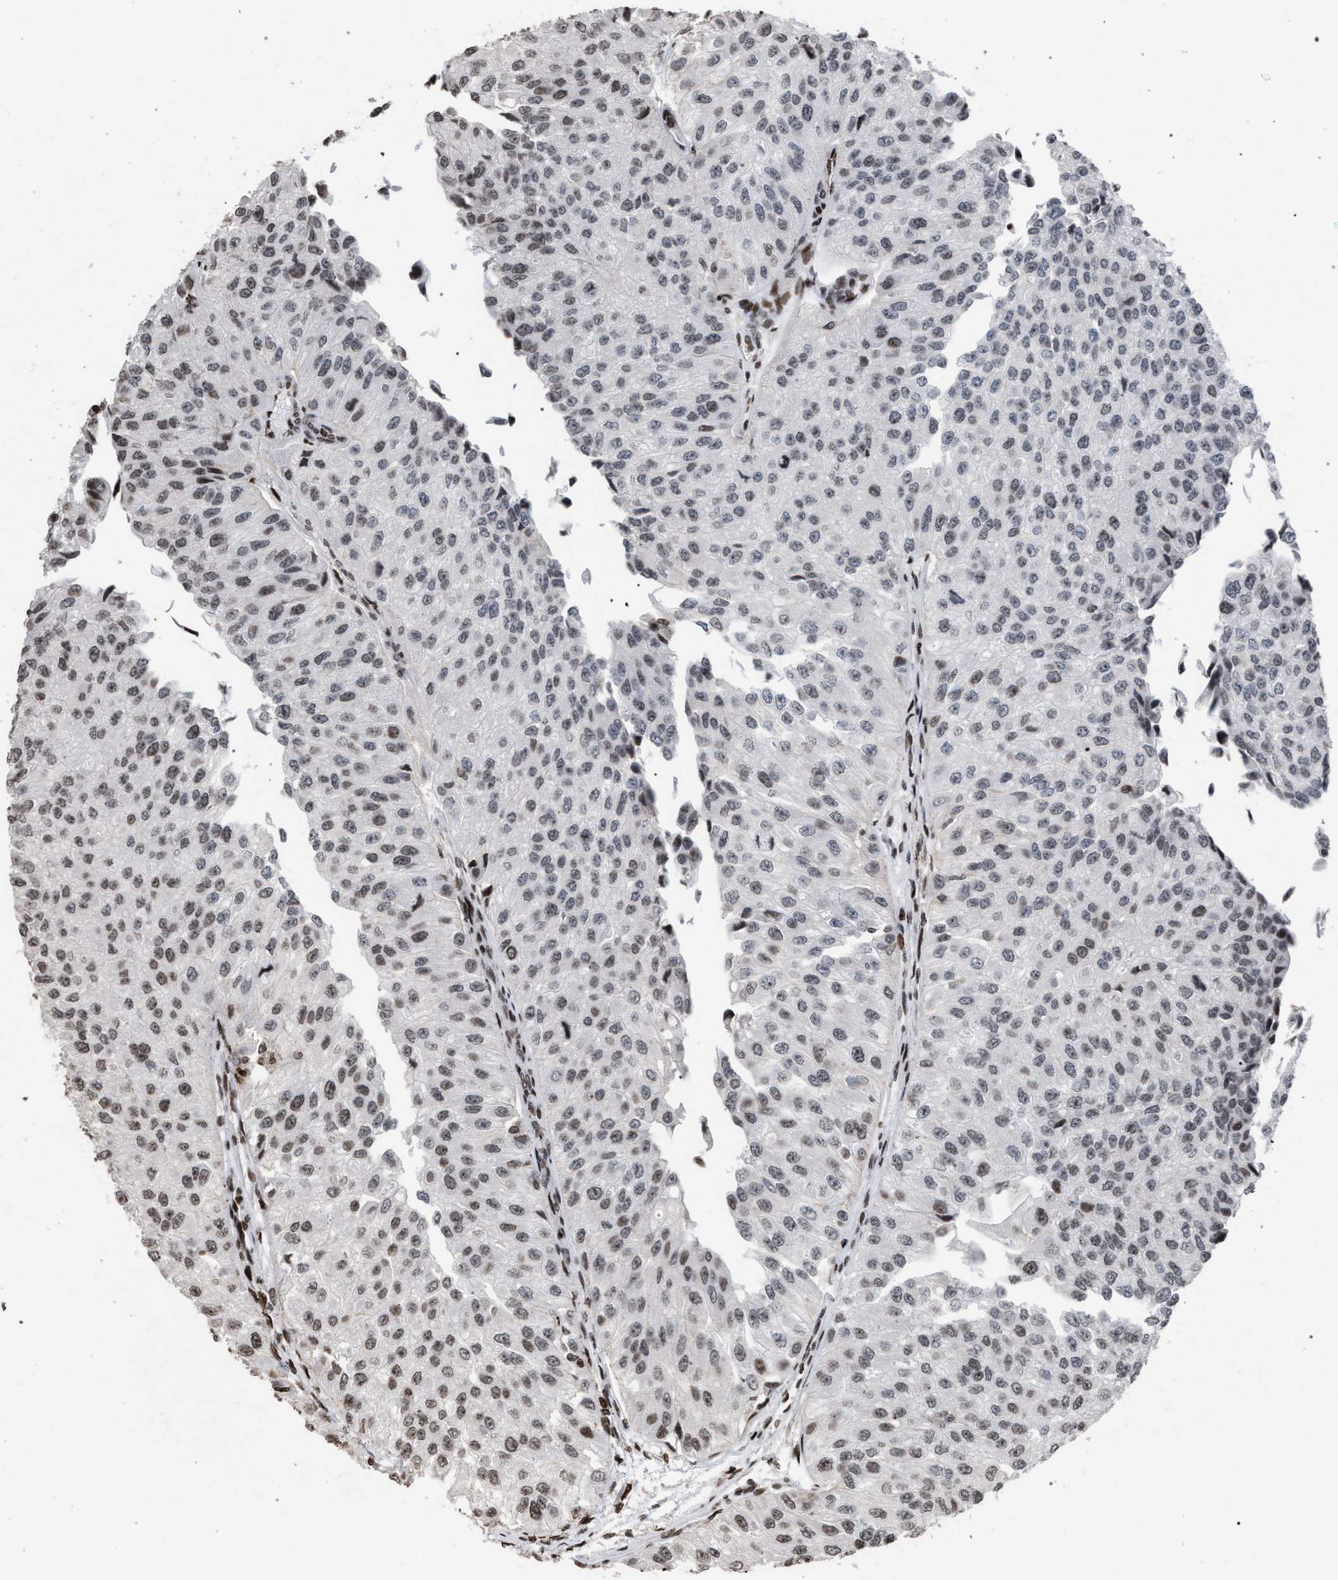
{"staining": {"intensity": "weak", "quantity": ">75%", "location": "nuclear"}, "tissue": "urothelial cancer", "cell_type": "Tumor cells", "image_type": "cancer", "snomed": [{"axis": "morphology", "description": "Urothelial carcinoma, High grade"}, {"axis": "topography", "description": "Kidney"}, {"axis": "topography", "description": "Urinary bladder"}], "caption": "Immunohistochemical staining of human urothelial cancer displays low levels of weak nuclear staining in about >75% of tumor cells.", "gene": "FOXD3", "patient": {"sex": "male", "age": 77}}